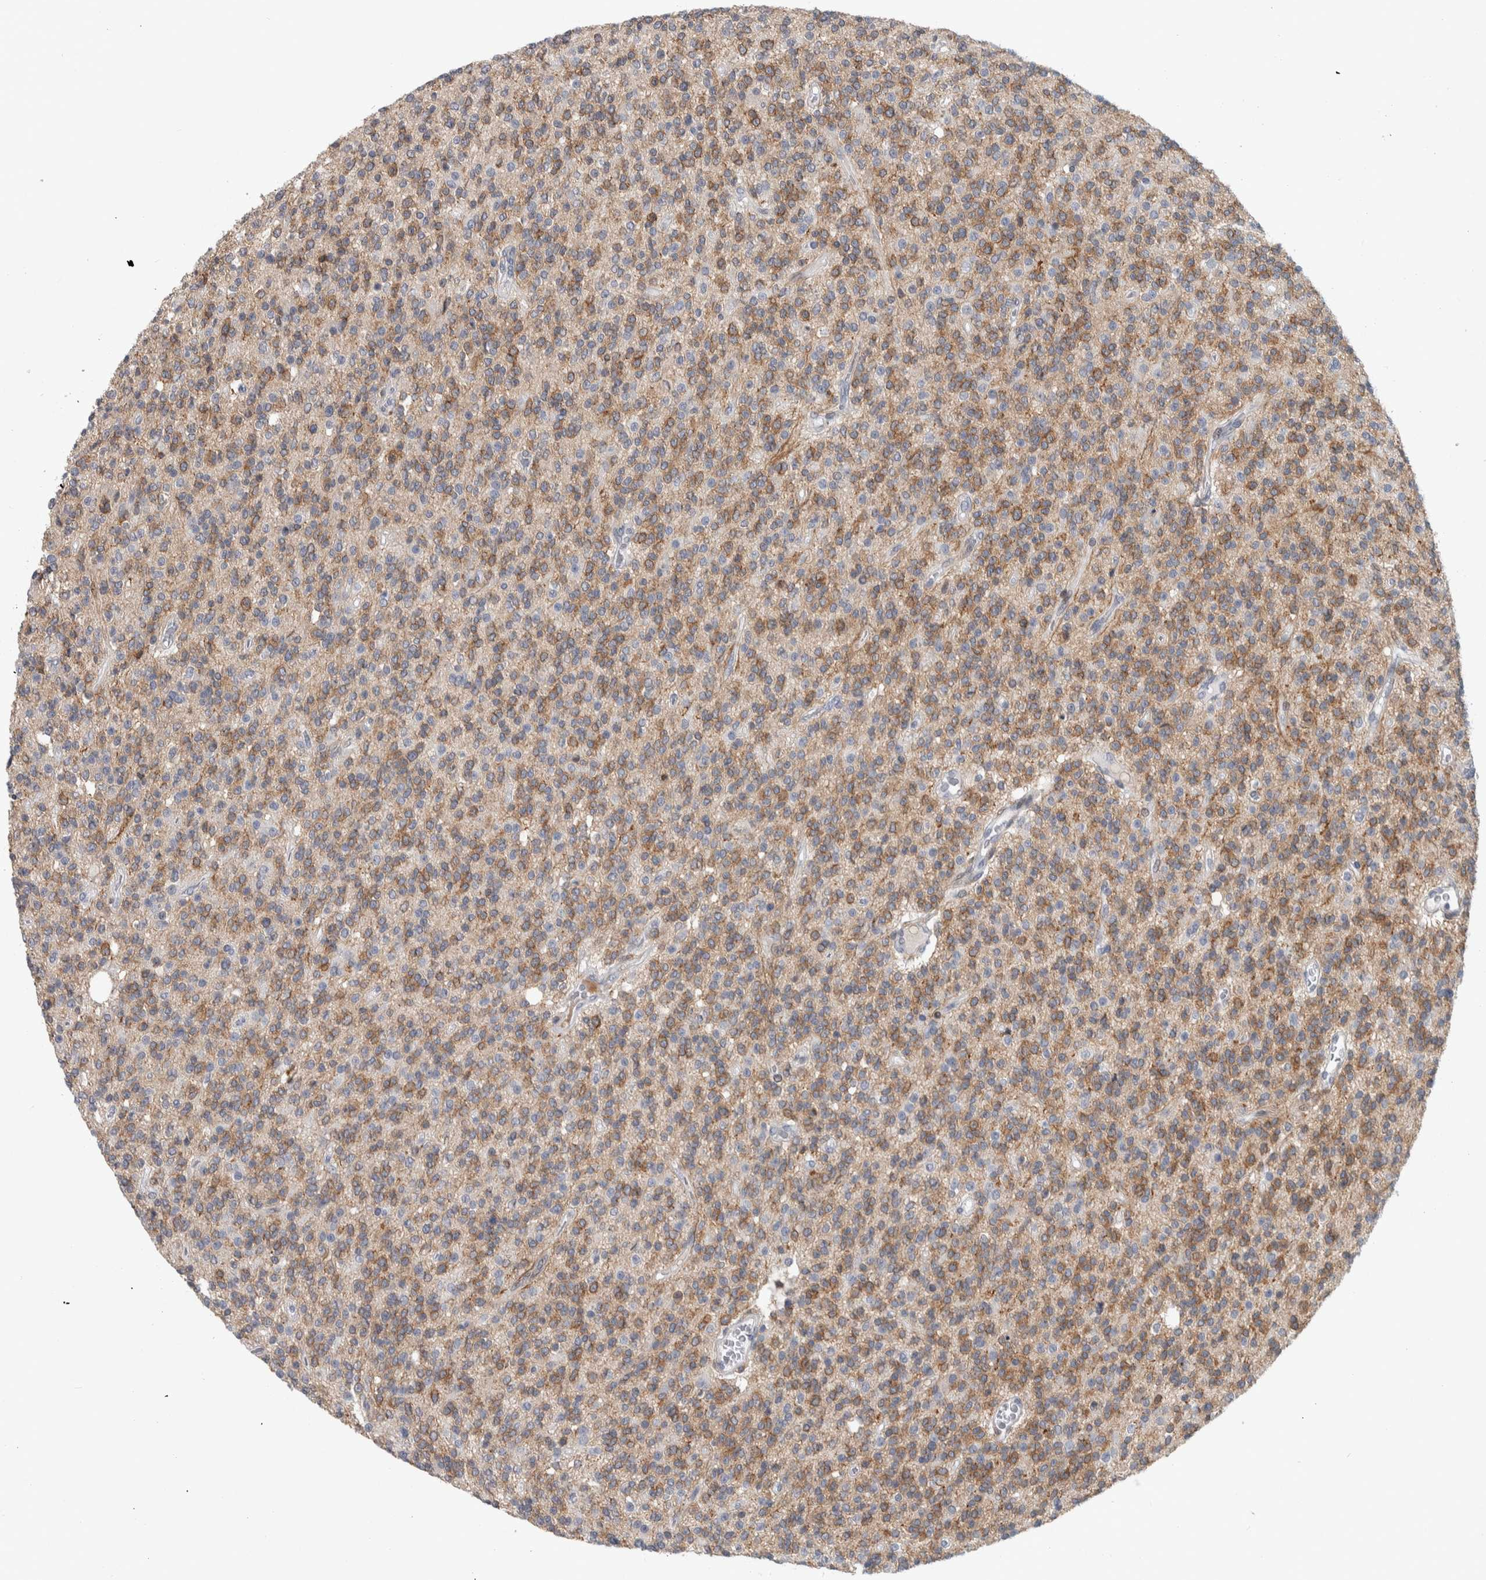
{"staining": {"intensity": "moderate", "quantity": "25%-75%", "location": "cytoplasmic/membranous"}, "tissue": "glioma", "cell_type": "Tumor cells", "image_type": "cancer", "snomed": [{"axis": "morphology", "description": "Glioma, malignant, High grade"}, {"axis": "topography", "description": "Brain"}], "caption": "Glioma stained with DAB immunohistochemistry (IHC) exhibits medium levels of moderate cytoplasmic/membranous positivity in about 25%-75% of tumor cells. (DAB = brown stain, brightfield microscopy at high magnification).", "gene": "MSL1", "patient": {"sex": "male", "age": 34}}